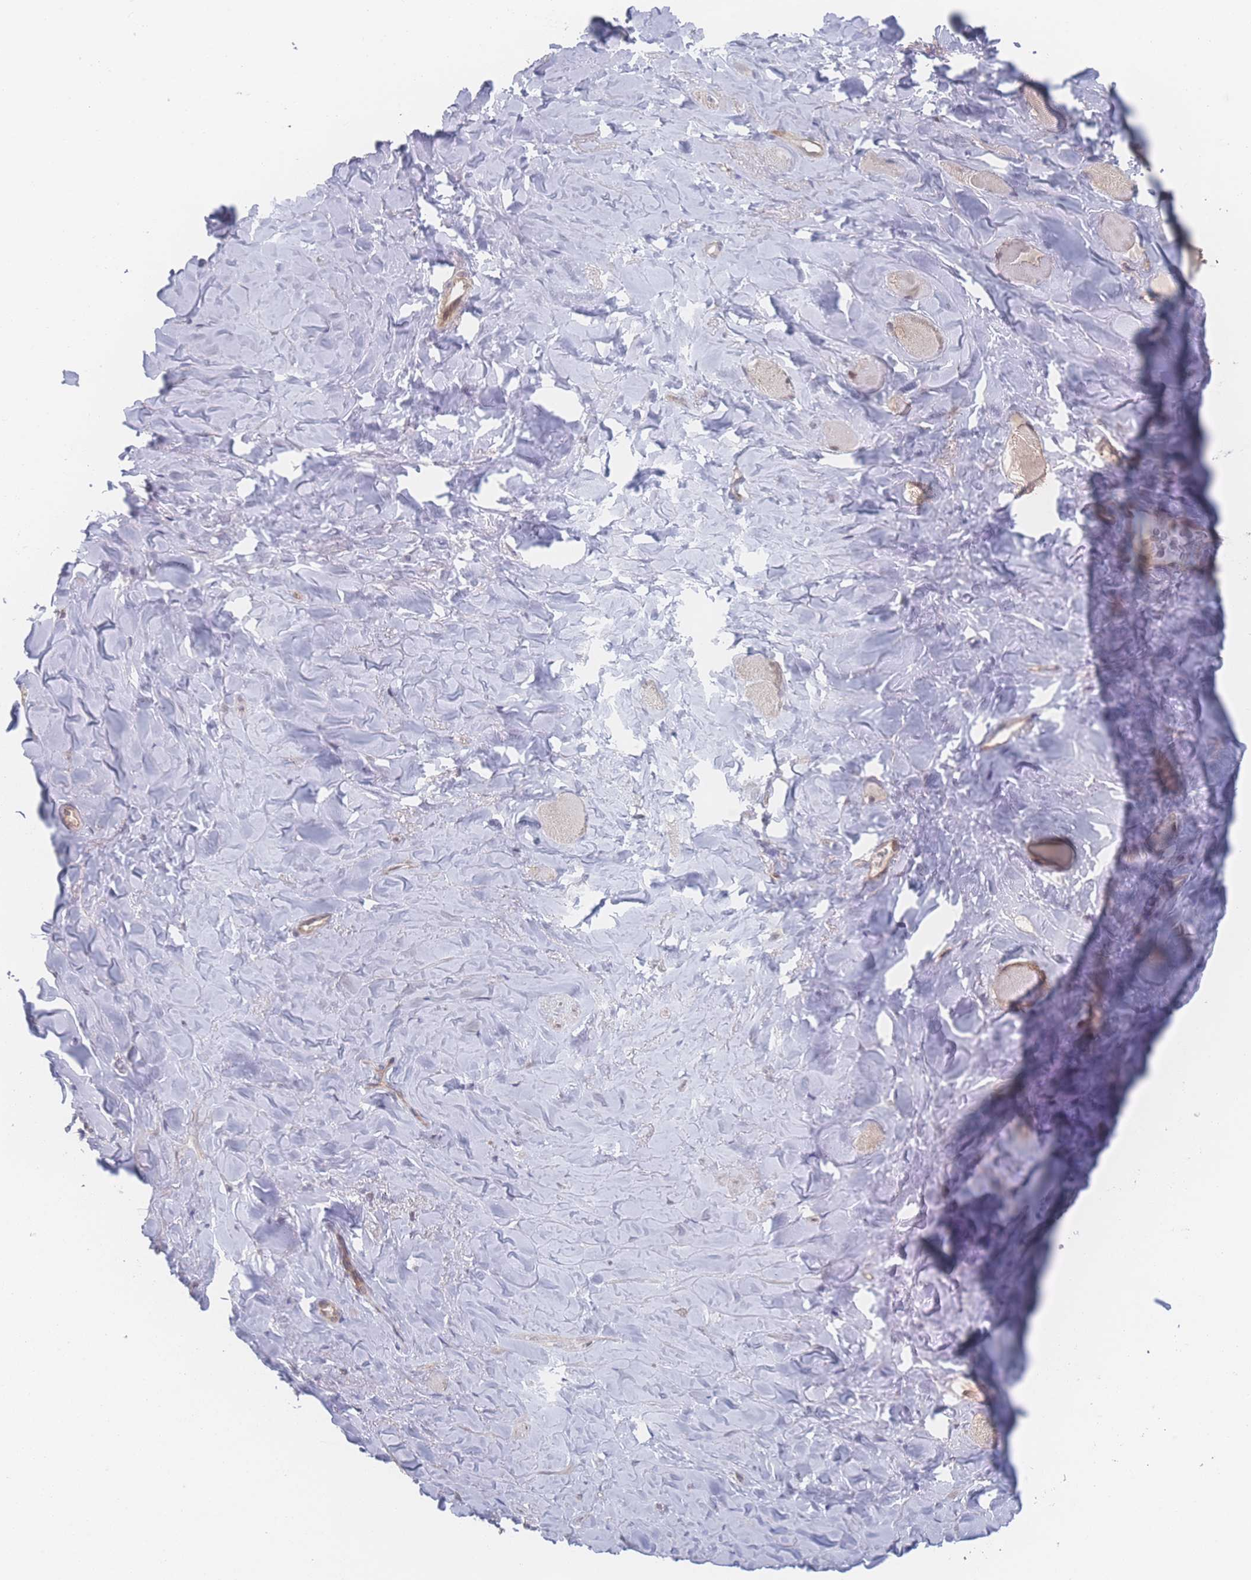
{"staining": {"intensity": "weak", "quantity": "25%-75%", "location": "cytoplasmic/membranous,nuclear"}, "tissue": "smooth muscle", "cell_type": "Smooth muscle cells", "image_type": "normal", "snomed": [{"axis": "morphology", "description": "Normal tissue, NOS"}, {"axis": "topography", "description": "Smooth muscle"}, {"axis": "topography", "description": "Peripheral nerve tissue"}], "caption": "This micrograph displays IHC staining of benign human smooth muscle, with low weak cytoplasmic/membranous,nuclear expression in about 25%-75% of smooth muscle cells.", "gene": "NBEAL1", "patient": {"sex": "male", "age": 69}}